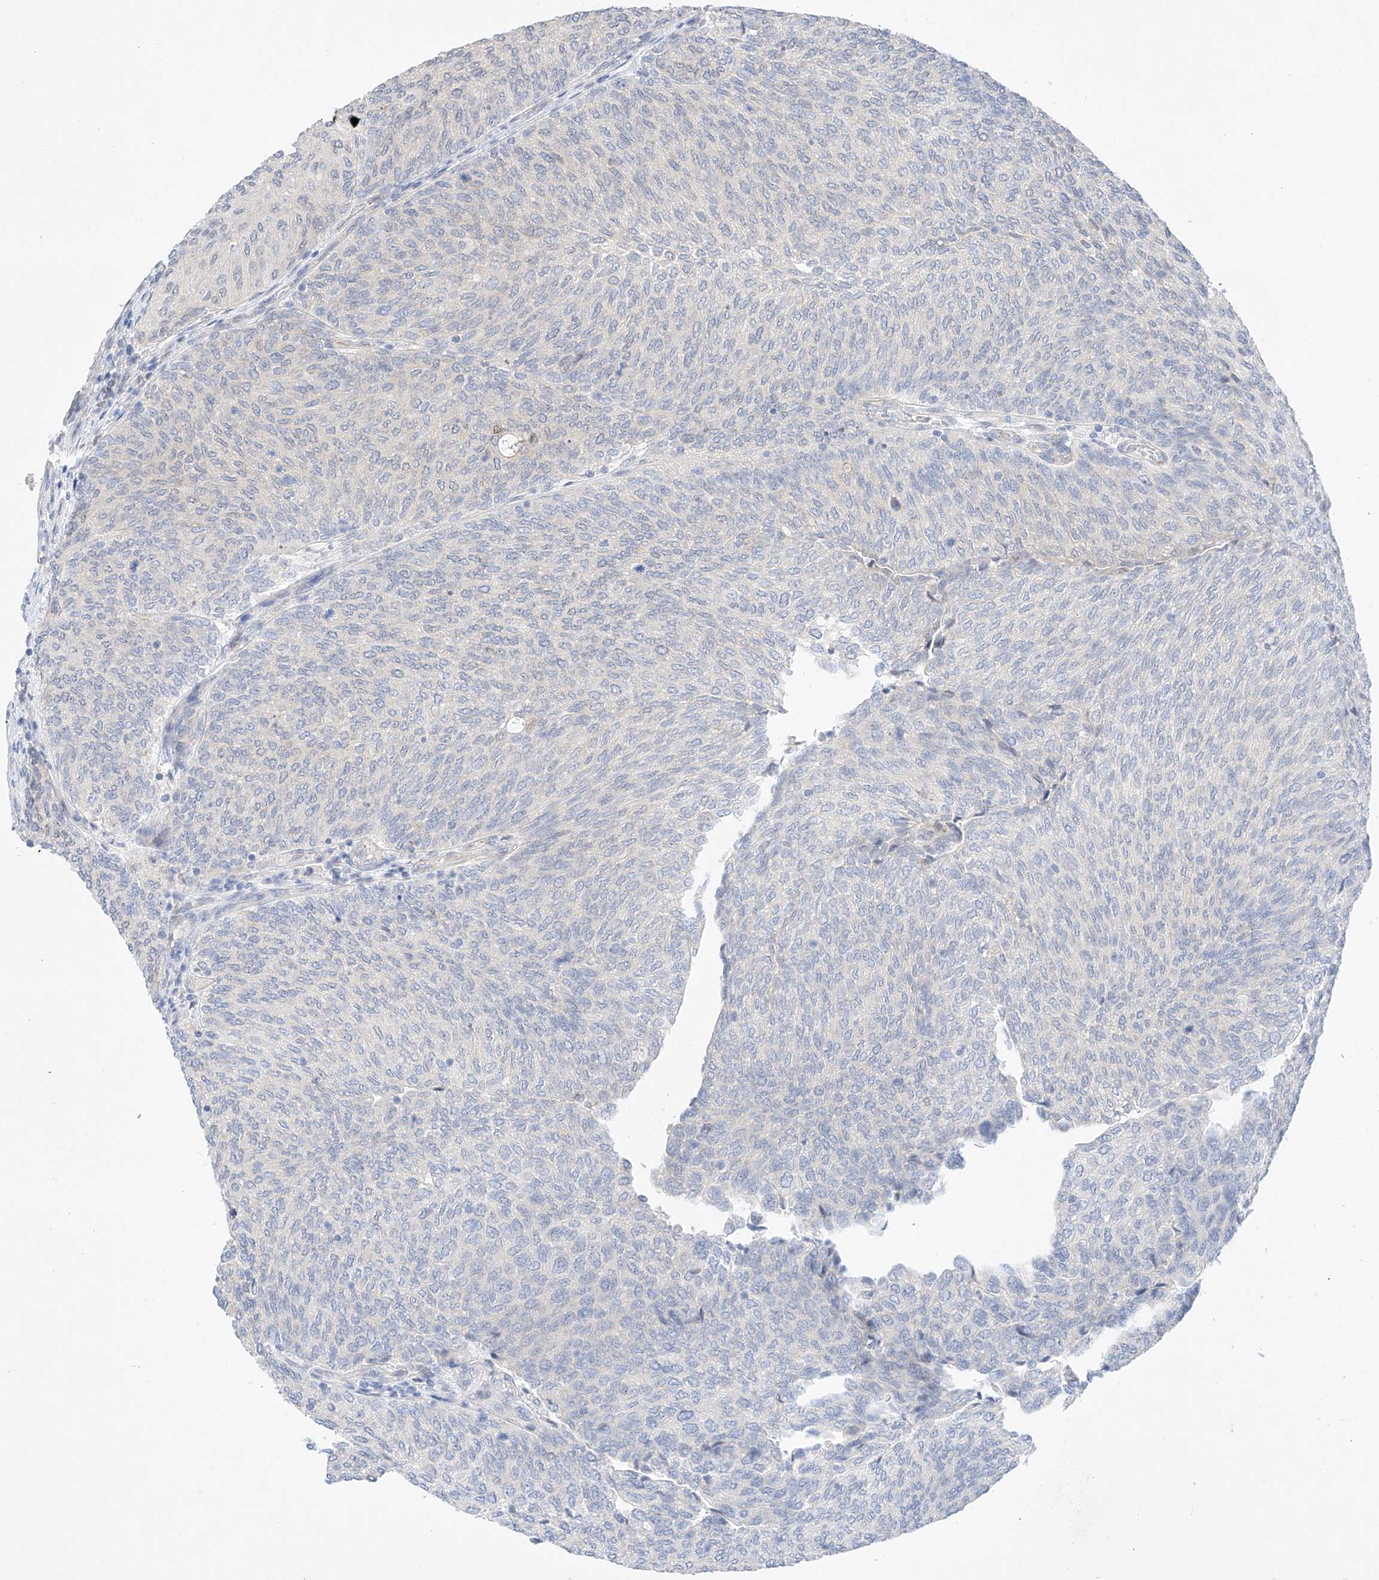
{"staining": {"intensity": "negative", "quantity": "none", "location": "none"}, "tissue": "urothelial cancer", "cell_type": "Tumor cells", "image_type": "cancer", "snomed": [{"axis": "morphology", "description": "Urothelial carcinoma, Low grade"}, {"axis": "topography", "description": "Urinary bladder"}], "caption": "This image is of urothelial carcinoma (low-grade) stained with immunohistochemistry to label a protein in brown with the nuclei are counter-stained blue. There is no expression in tumor cells.", "gene": "IL22RA2", "patient": {"sex": "female", "age": 79}}